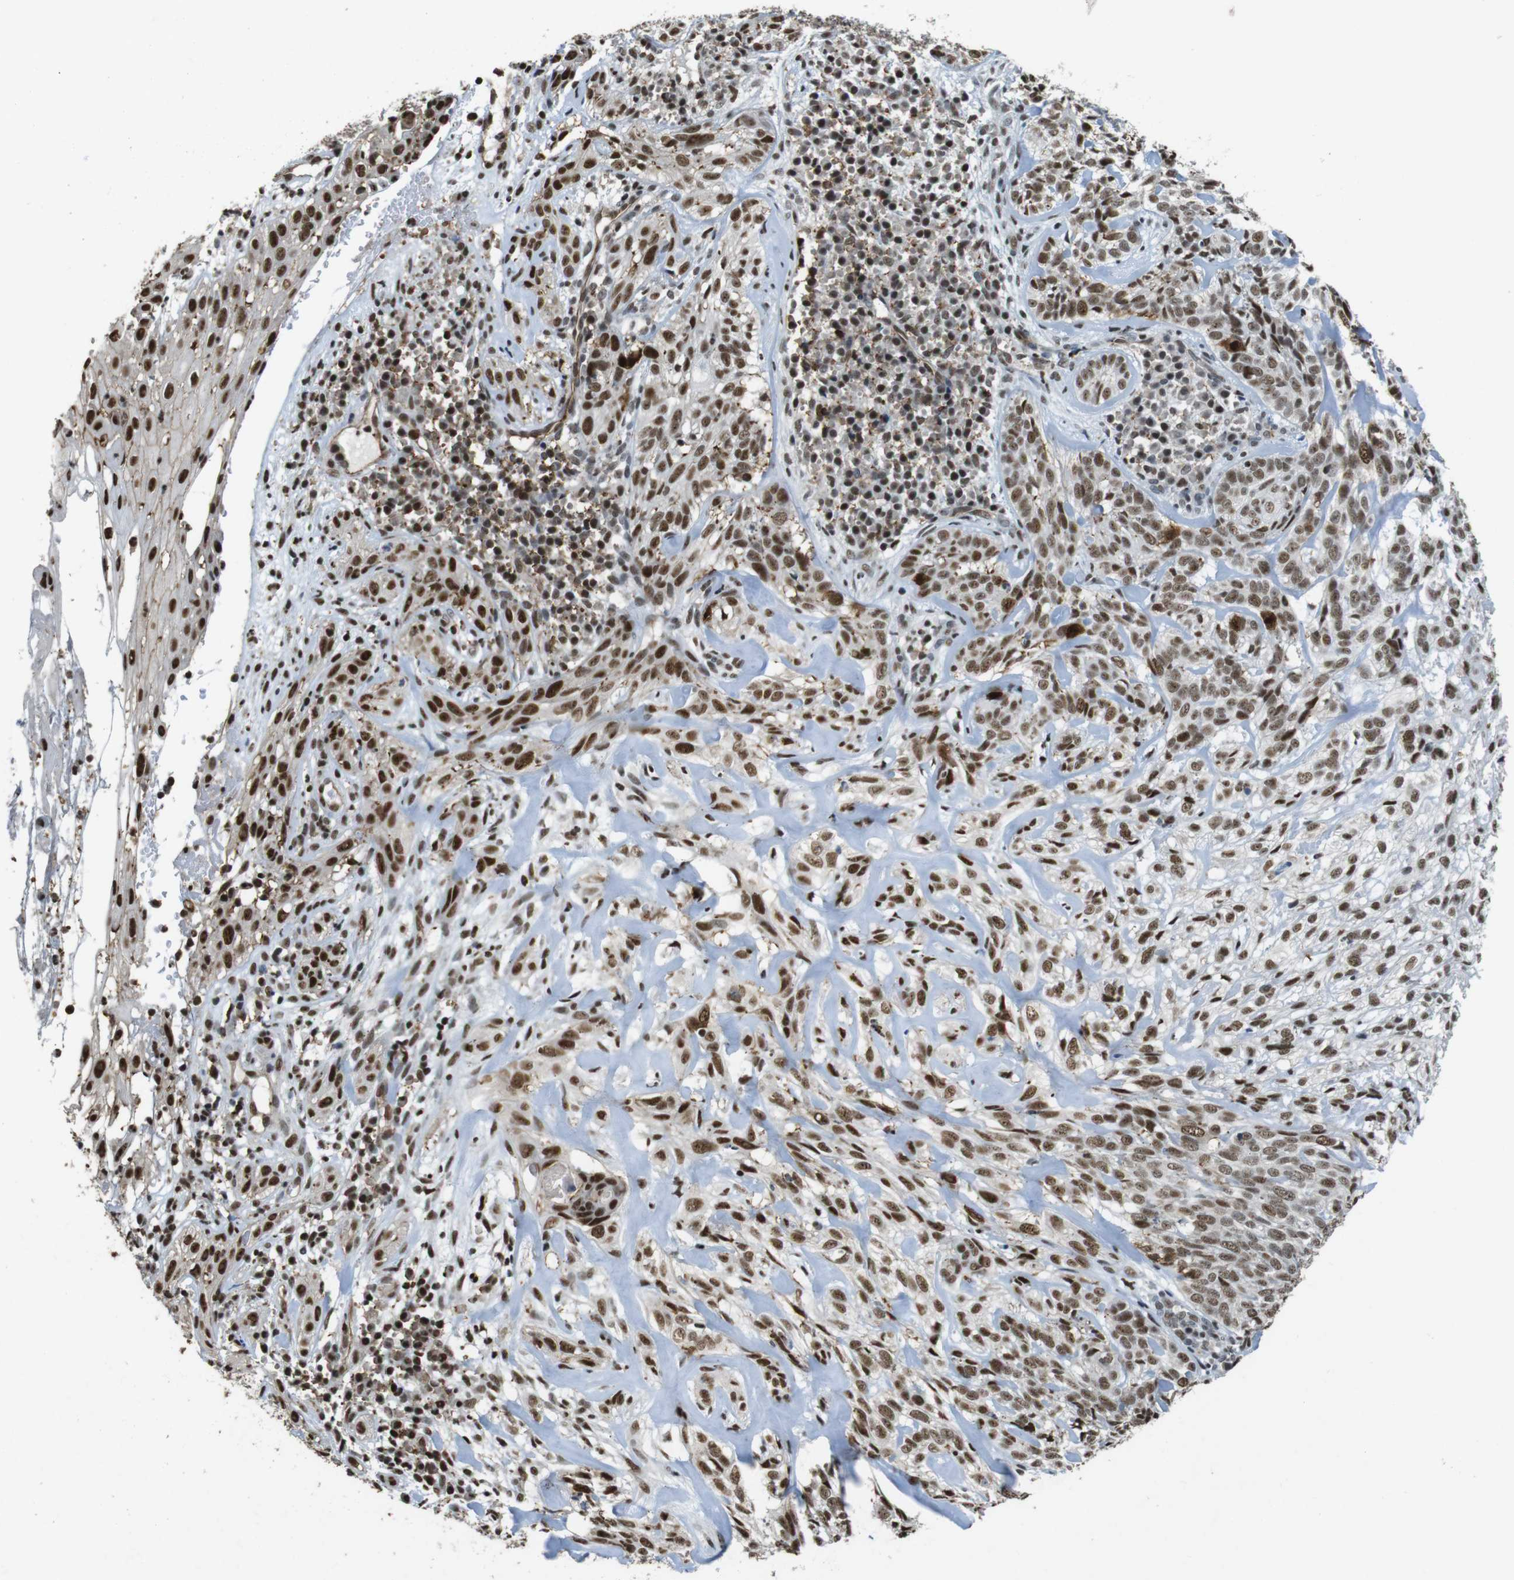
{"staining": {"intensity": "moderate", "quantity": ">75%", "location": "nuclear"}, "tissue": "skin cancer", "cell_type": "Tumor cells", "image_type": "cancer", "snomed": [{"axis": "morphology", "description": "Basal cell carcinoma"}, {"axis": "topography", "description": "Skin"}], "caption": "An image of human skin cancer (basal cell carcinoma) stained for a protein exhibits moderate nuclear brown staining in tumor cells.", "gene": "CSNK2B", "patient": {"sex": "male", "age": 72}}